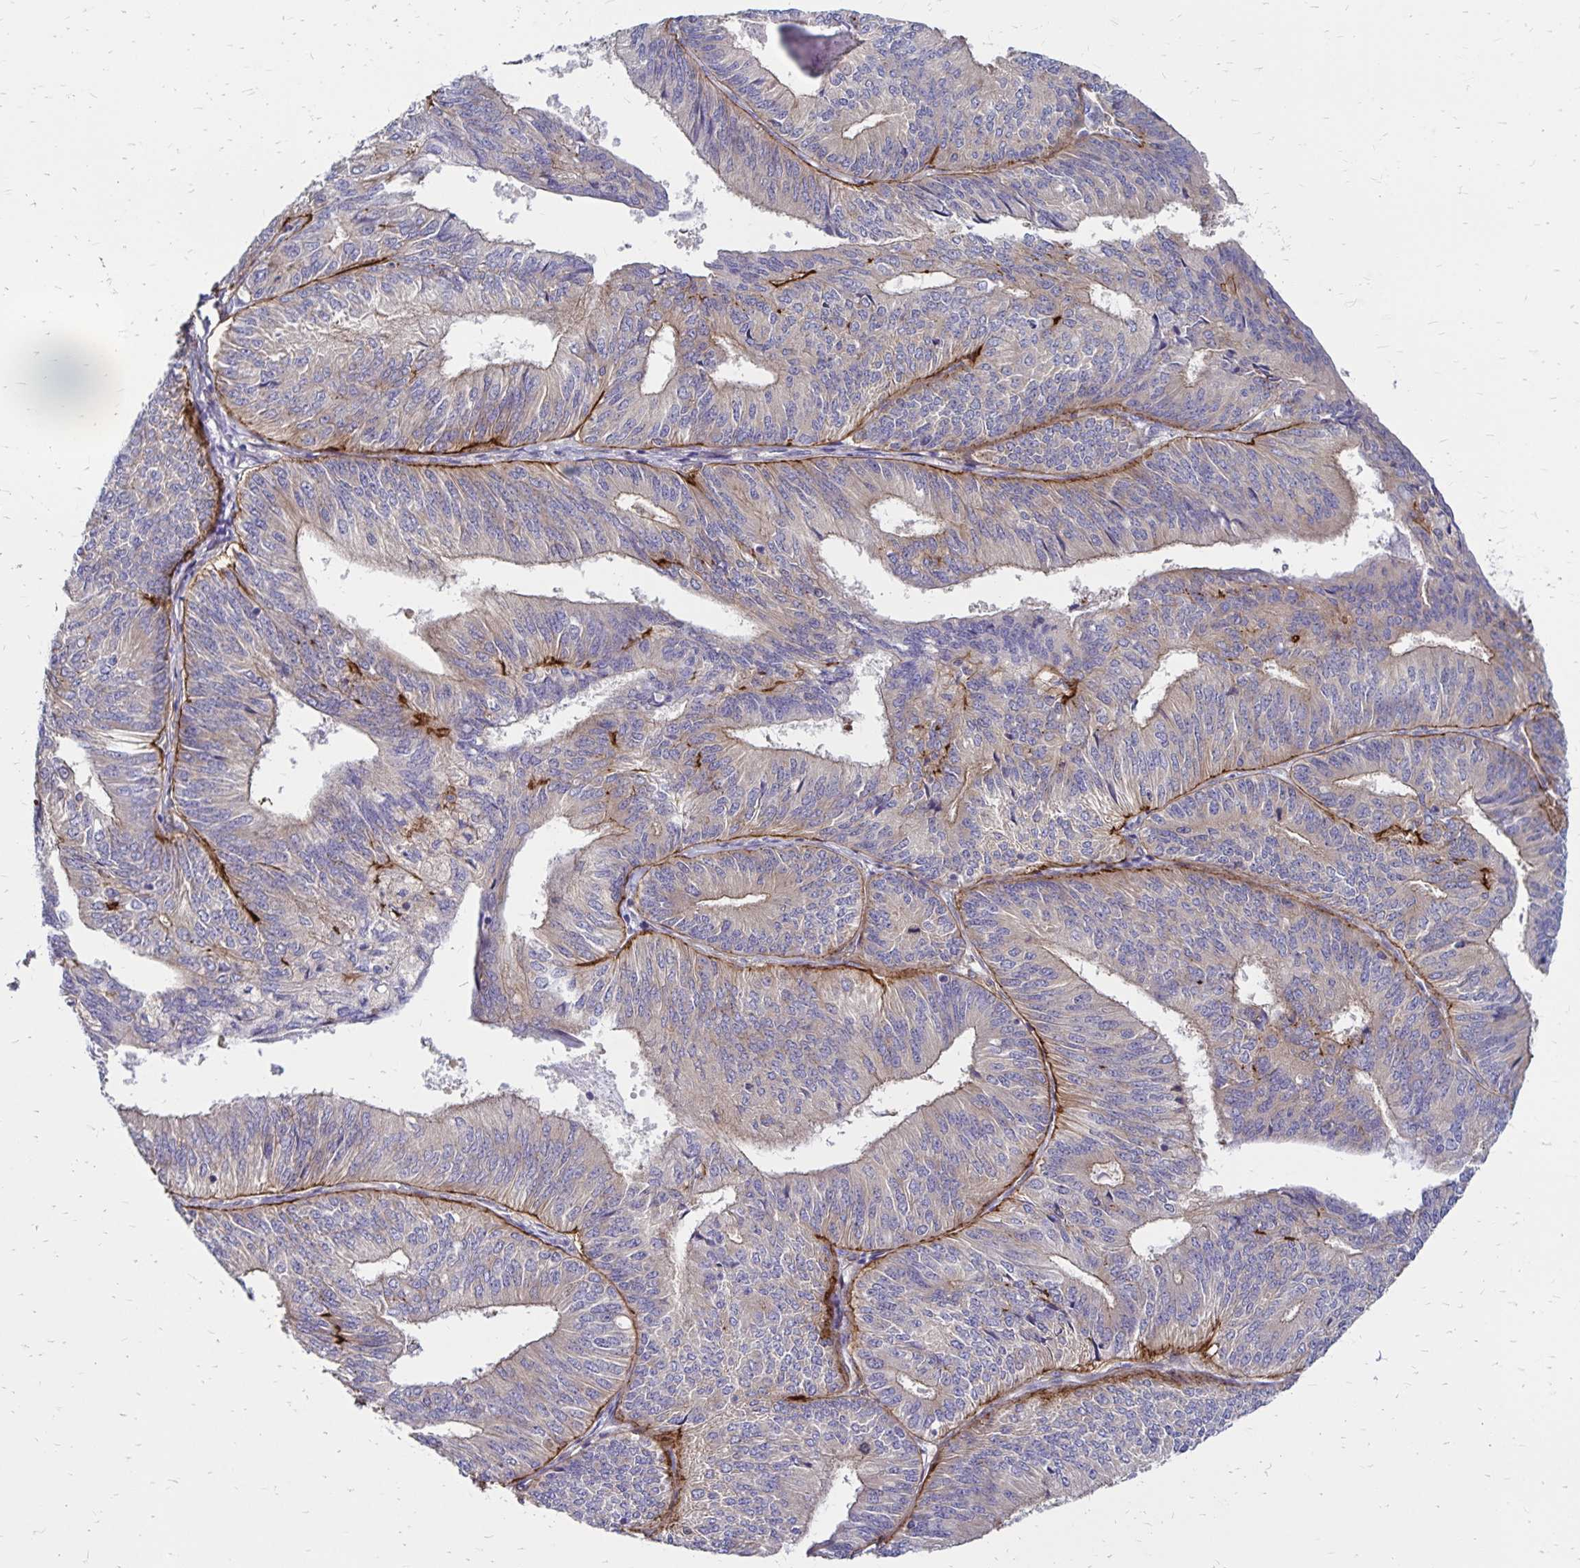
{"staining": {"intensity": "weak", "quantity": "<25%", "location": "cytoplasmic/membranous"}, "tissue": "endometrial cancer", "cell_type": "Tumor cells", "image_type": "cancer", "snomed": [{"axis": "morphology", "description": "Adenocarcinoma, NOS"}, {"axis": "topography", "description": "Endometrium"}], "caption": "Protein analysis of endometrial adenocarcinoma reveals no significant expression in tumor cells.", "gene": "TNS3", "patient": {"sex": "female", "age": 58}}